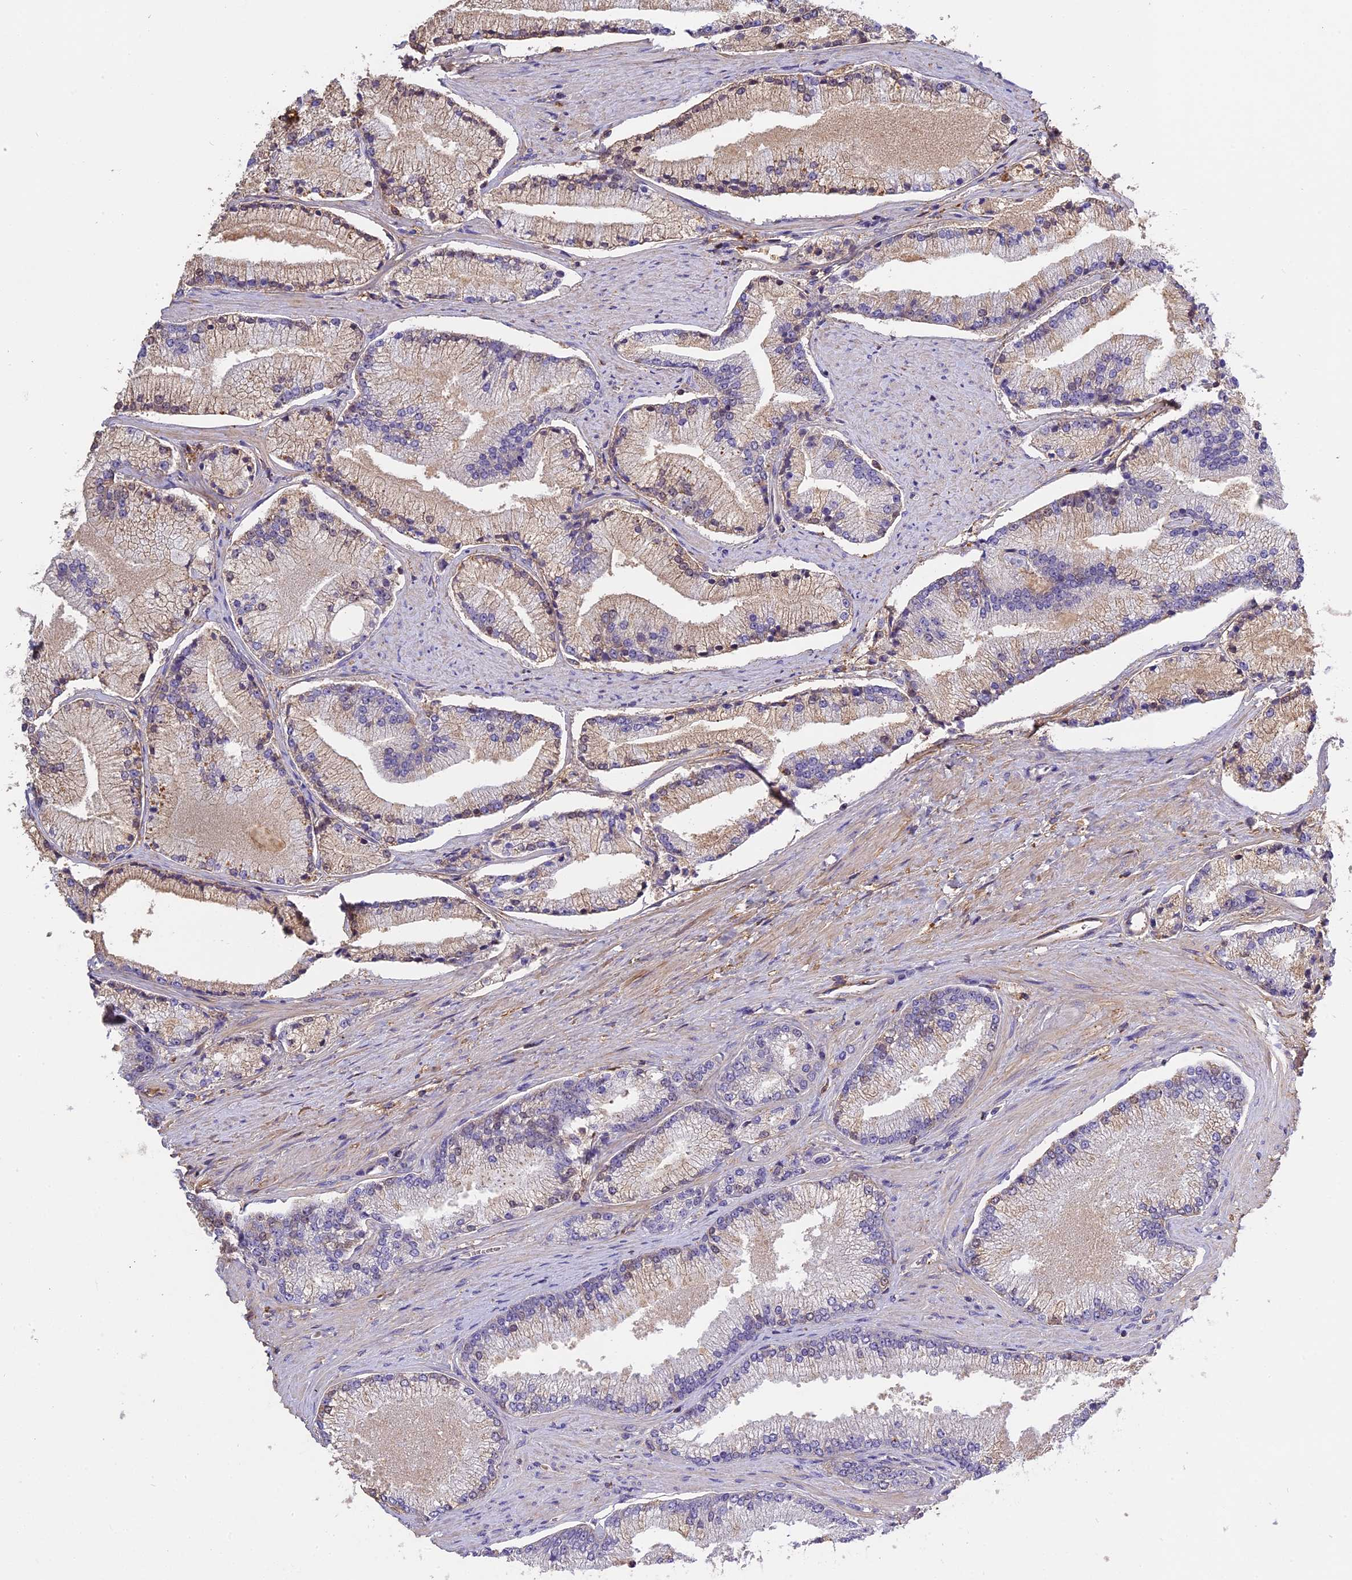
{"staining": {"intensity": "weak", "quantity": "<25%", "location": "cytoplasmic/membranous"}, "tissue": "prostate cancer", "cell_type": "Tumor cells", "image_type": "cancer", "snomed": [{"axis": "morphology", "description": "Adenocarcinoma, High grade"}, {"axis": "topography", "description": "Prostate"}], "caption": "Immunohistochemistry (IHC) micrograph of neoplastic tissue: high-grade adenocarcinoma (prostate) stained with DAB (3,3'-diaminobenzidine) demonstrates no significant protein expression in tumor cells.", "gene": "CFAP119", "patient": {"sex": "male", "age": 67}}